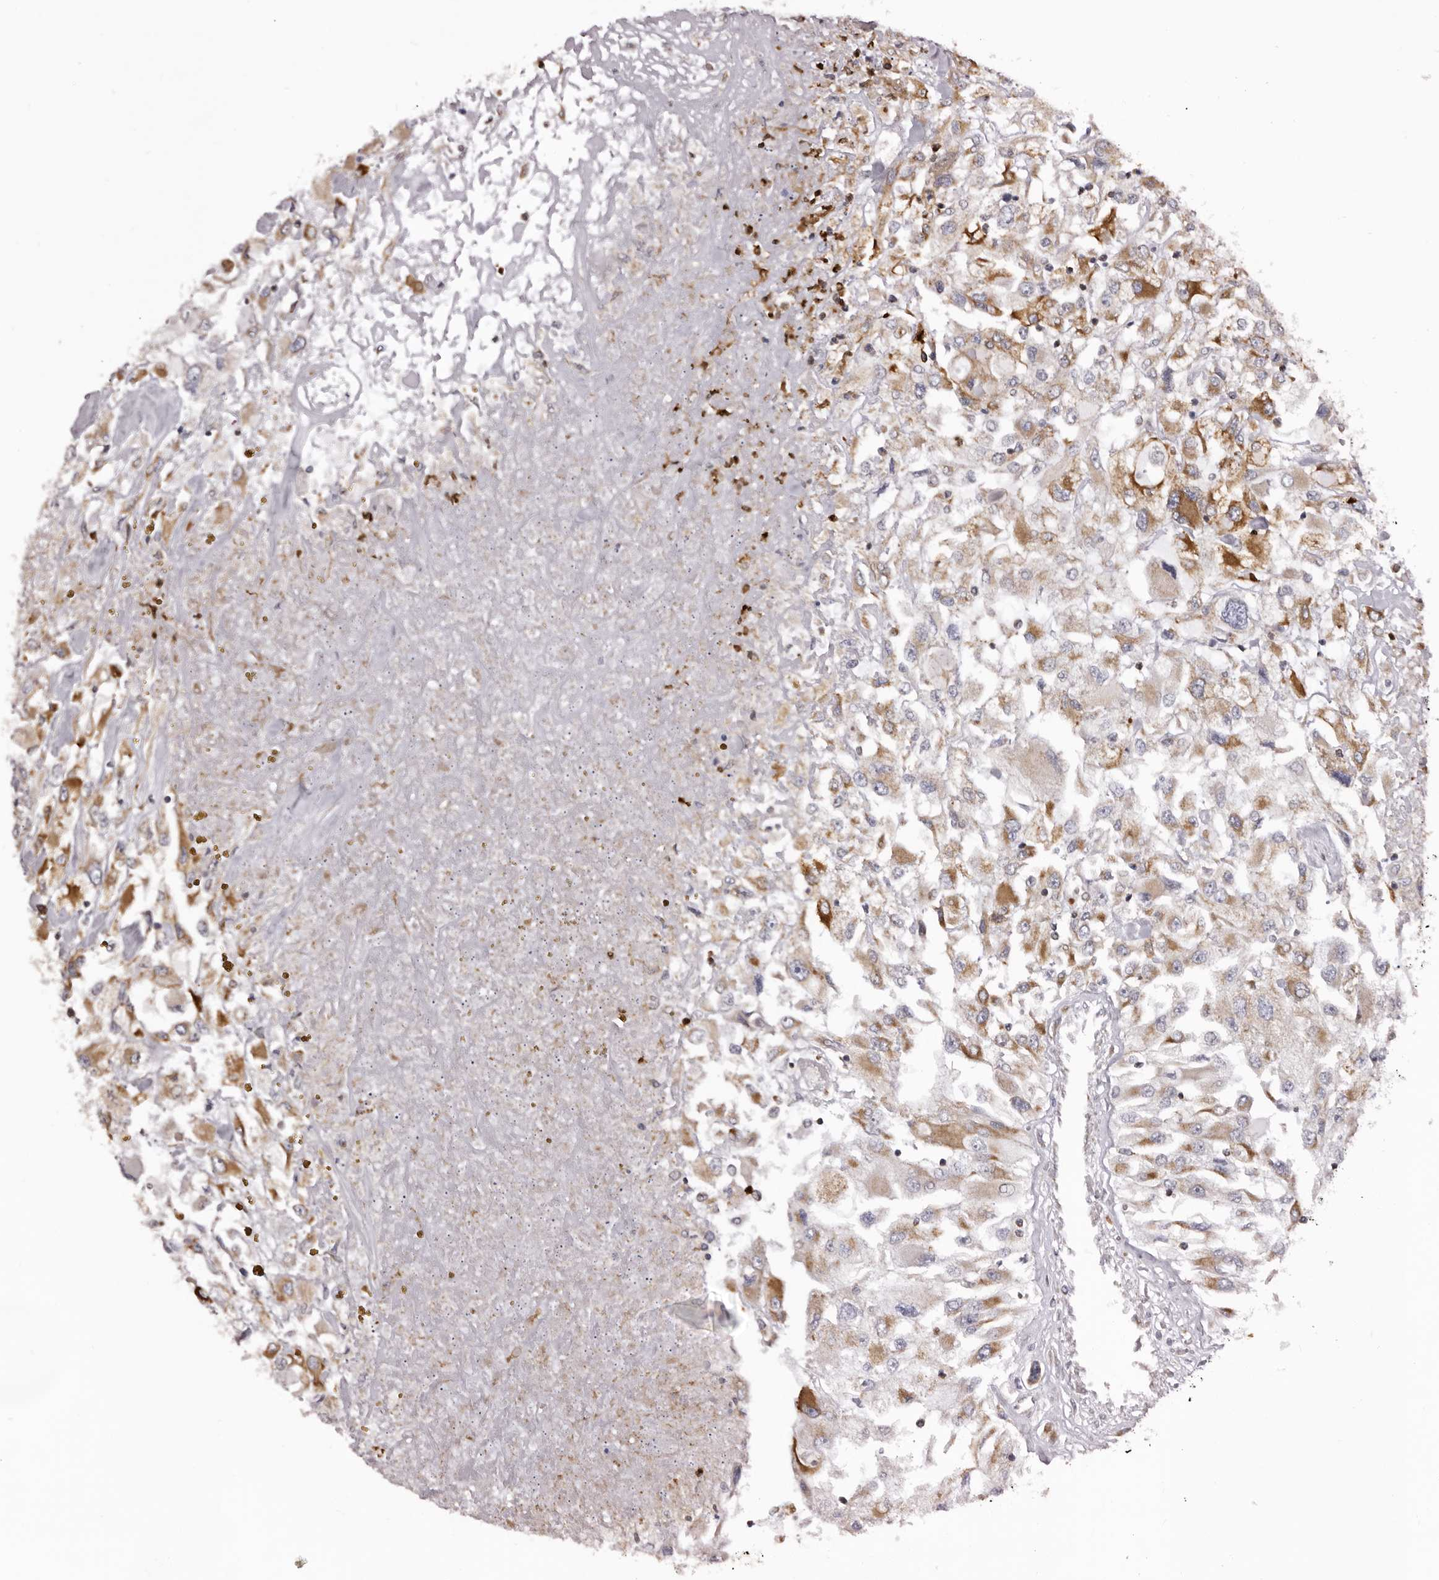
{"staining": {"intensity": "moderate", "quantity": ">75%", "location": "cytoplasmic/membranous"}, "tissue": "renal cancer", "cell_type": "Tumor cells", "image_type": "cancer", "snomed": [{"axis": "morphology", "description": "Adenocarcinoma, NOS"}, {"axis": "topography", "description": "Kidney"}], "caption": "Immunohistochemical staining of renal cancer demonstrates medium levels of moderate cytoplasmic/membranous protein expression in approximately >75% of tumor cells.", "gene": "C4orf3", "patient": {"sex": "female", "age": 52}}